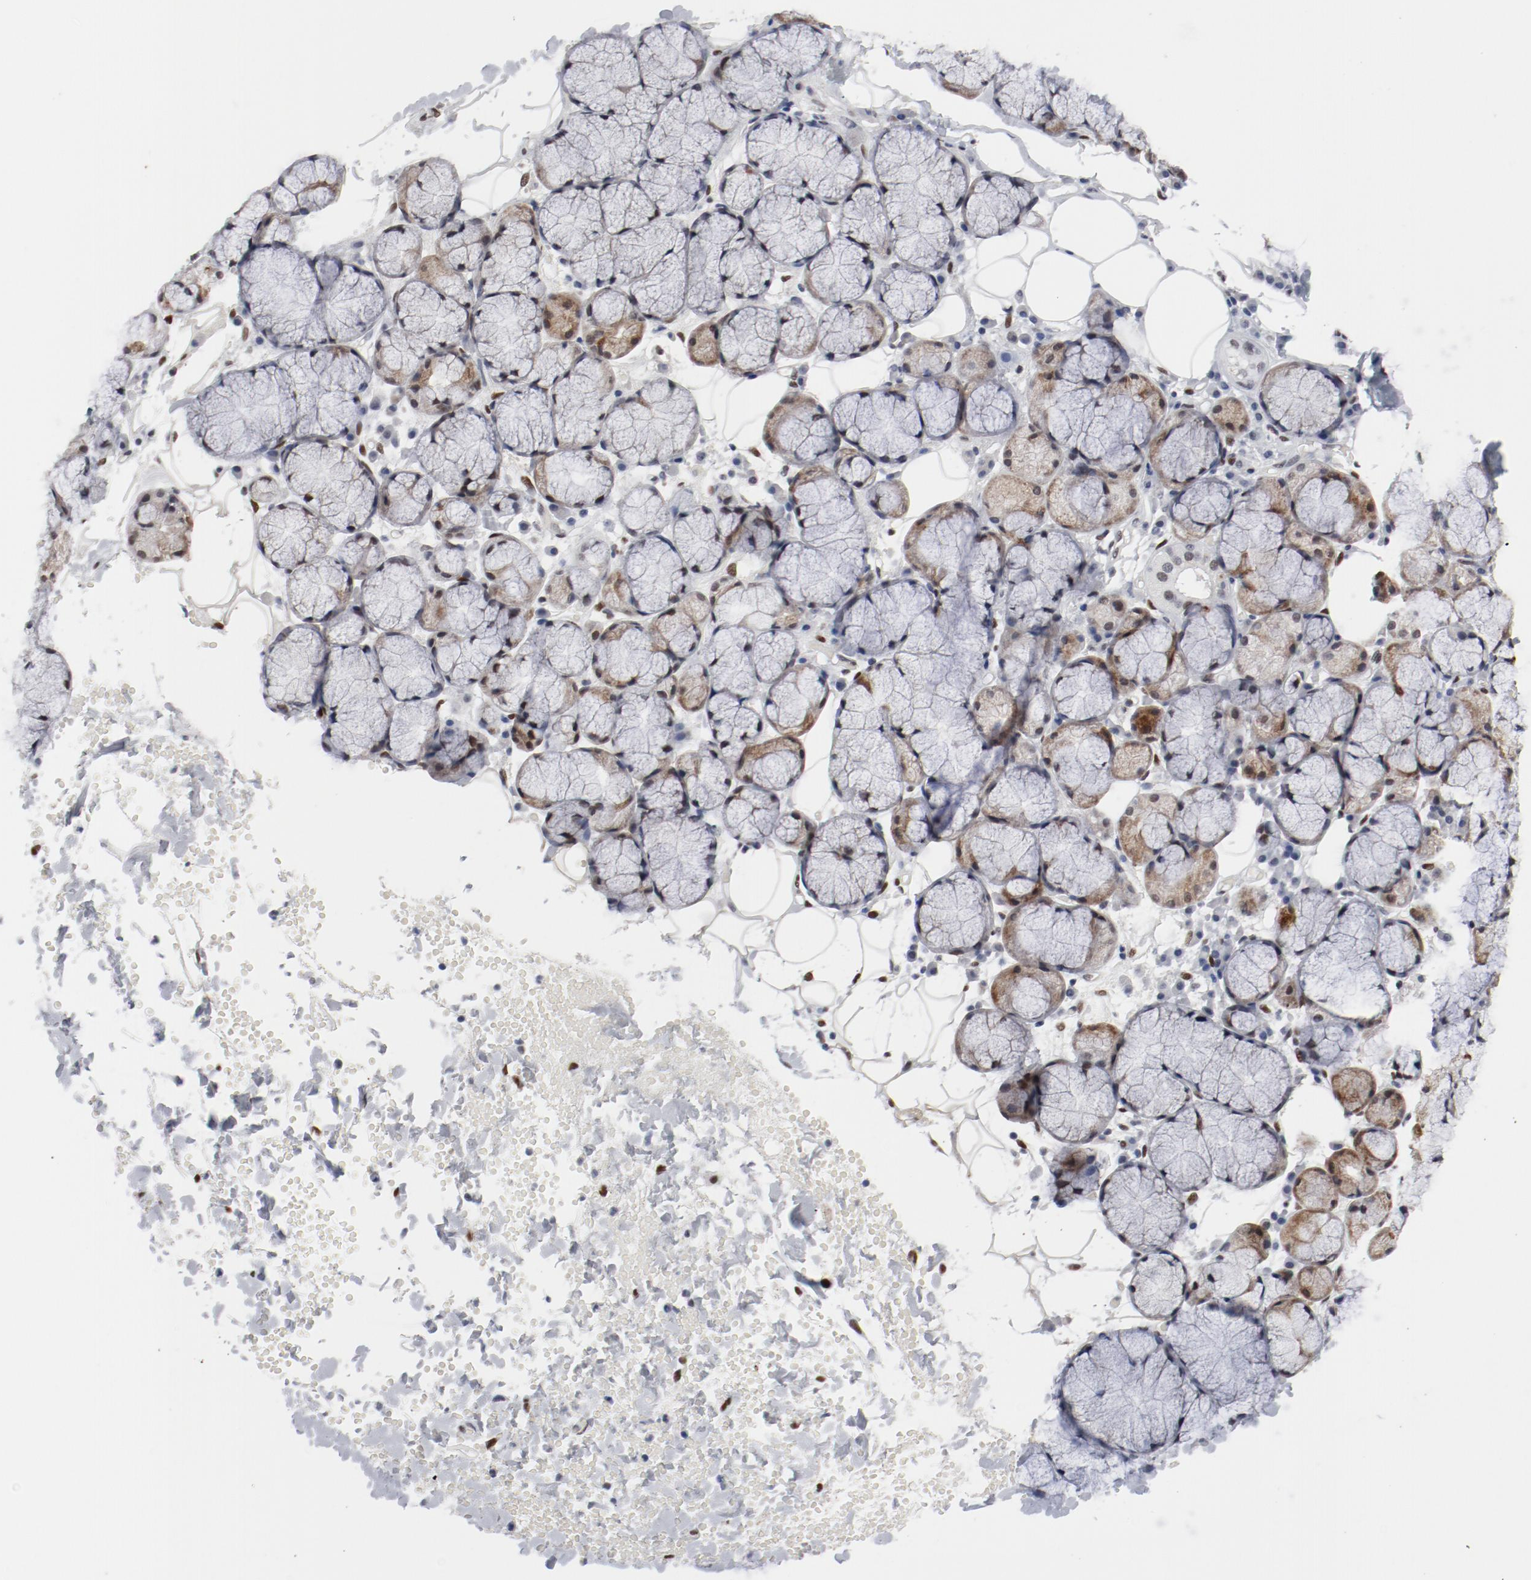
{"staining": {"intensity": "moderate", "quantity": "25%-75%", "location": "cytoplasmic/membranous,nuclear"}, "tissue": "salivary gland", "cell_type": "Glandular cells", "image_type": "normal", "snomed": [{"axis": "morphology", "description": "Normal tissue, NOS"}, {"axis": "topography", "description": "Skeletal muscle"}, {"axis": "topography", "description": "Oral tissue"}, {"axis": "topography", "description": "Salivary gland"}, {"axis": "topography", "description": "Peripheral nerve tissue"}], "caption": "Immunohistochemistry (IHC) photomicrograph of unremarkable human salivary gland stained for a protein (brown), which demonstrates medium levels of moderate cytoplasmic/membranous,nuclear positivity in about 25%-75% of glandular cells.", "gene": "ARNT", "patient": {"sex": "male", "age": 54}}